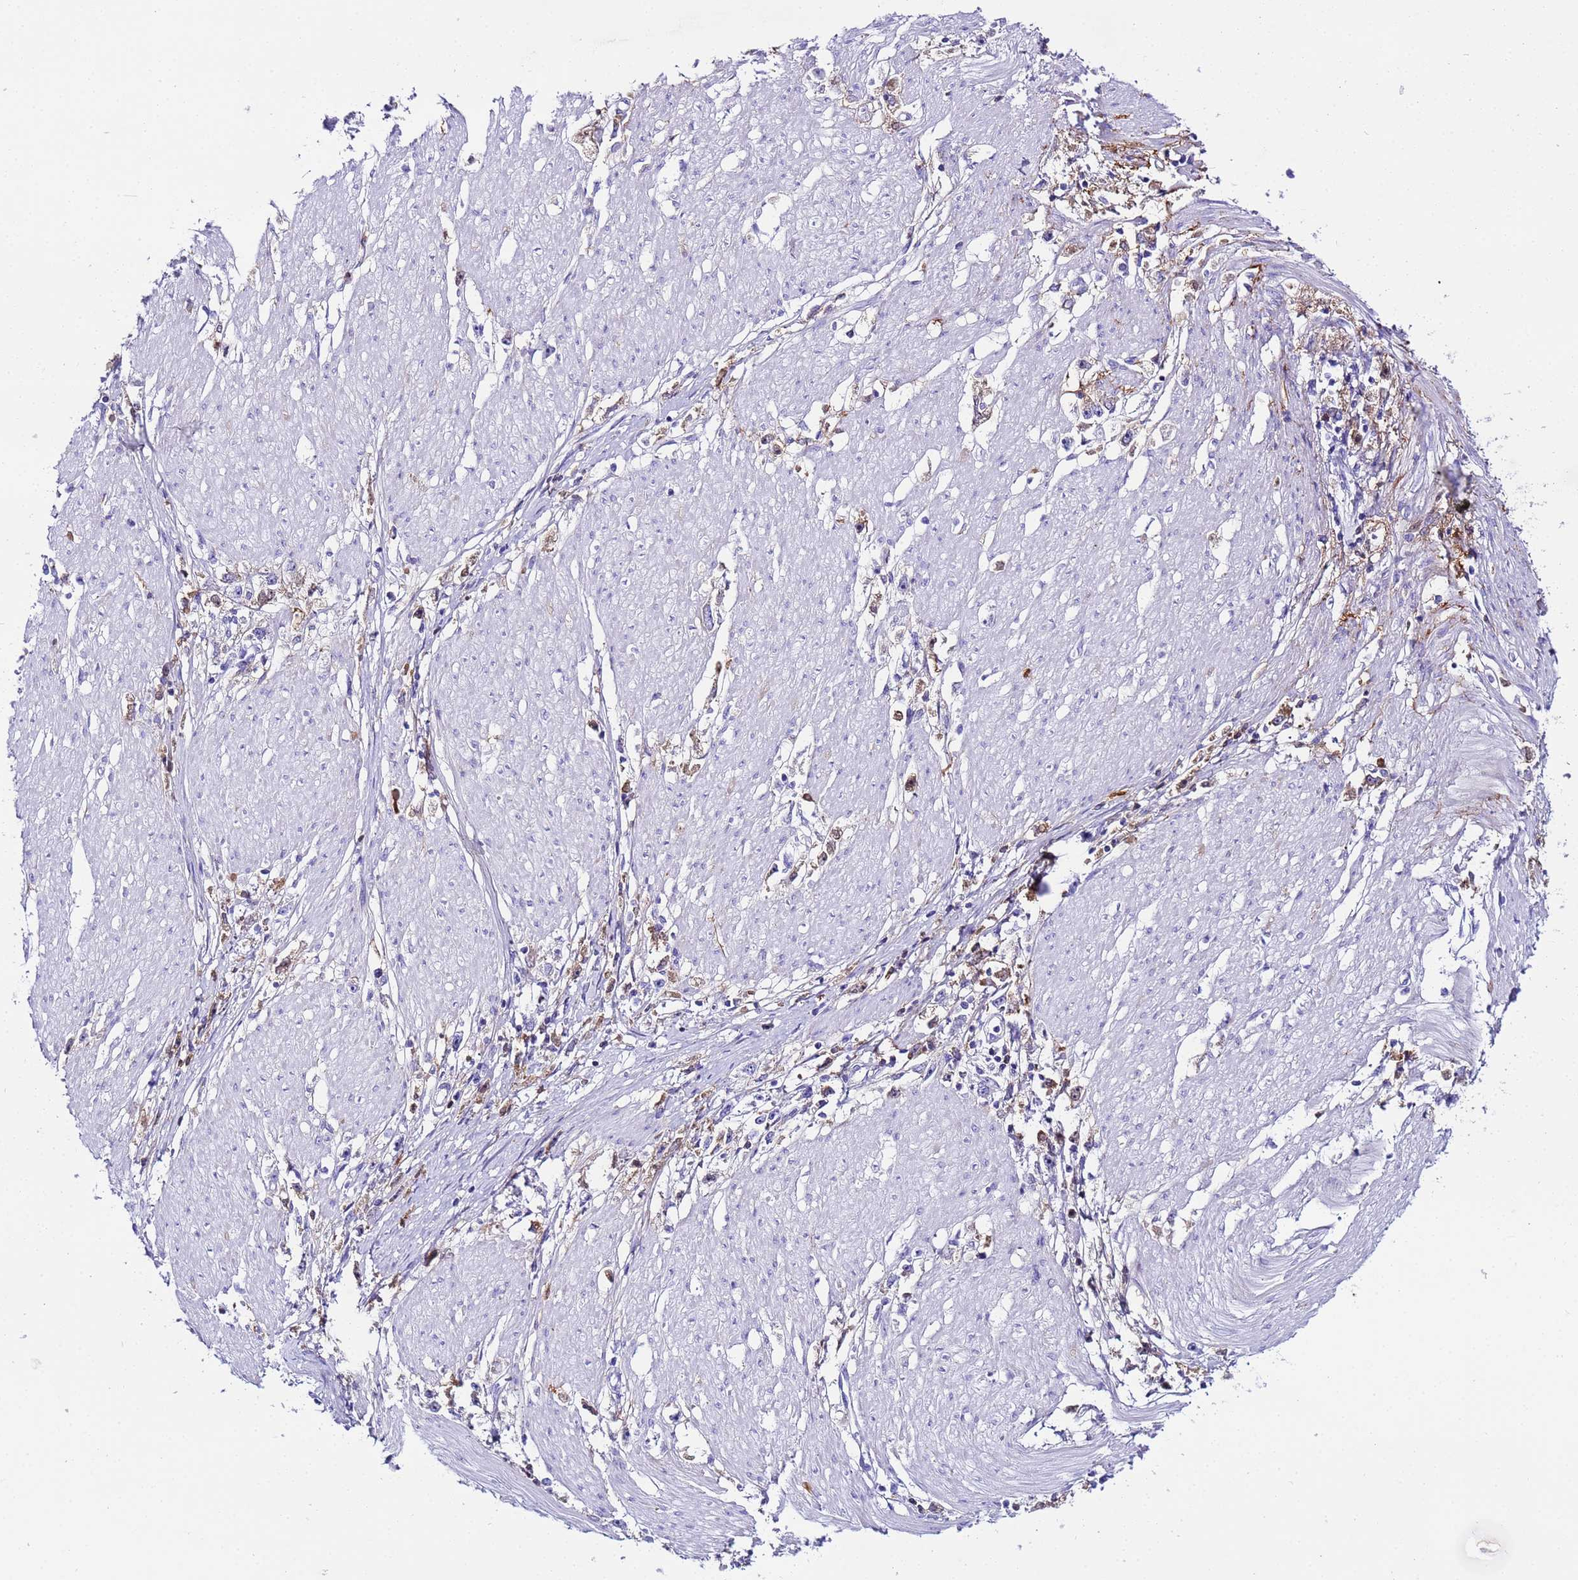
{"staining": {"intensity": "negative", "quantity": "none", "location": "none"}, "tissue": "stomach cancer", "cell_type": "Tumor cells", "image_type": "cancer", "snomed": [{"axis": "morphology", "description": "Adenocarcinoma, NOS"}, {"axis": "topography", "description": "Stomach"}], "caption": "Human stomach cancer stained for a protein using IHC demonstrates no expression in tumor cells.", "gene": "CFHR2", "patient": {"sex": "female", "age": 59}}